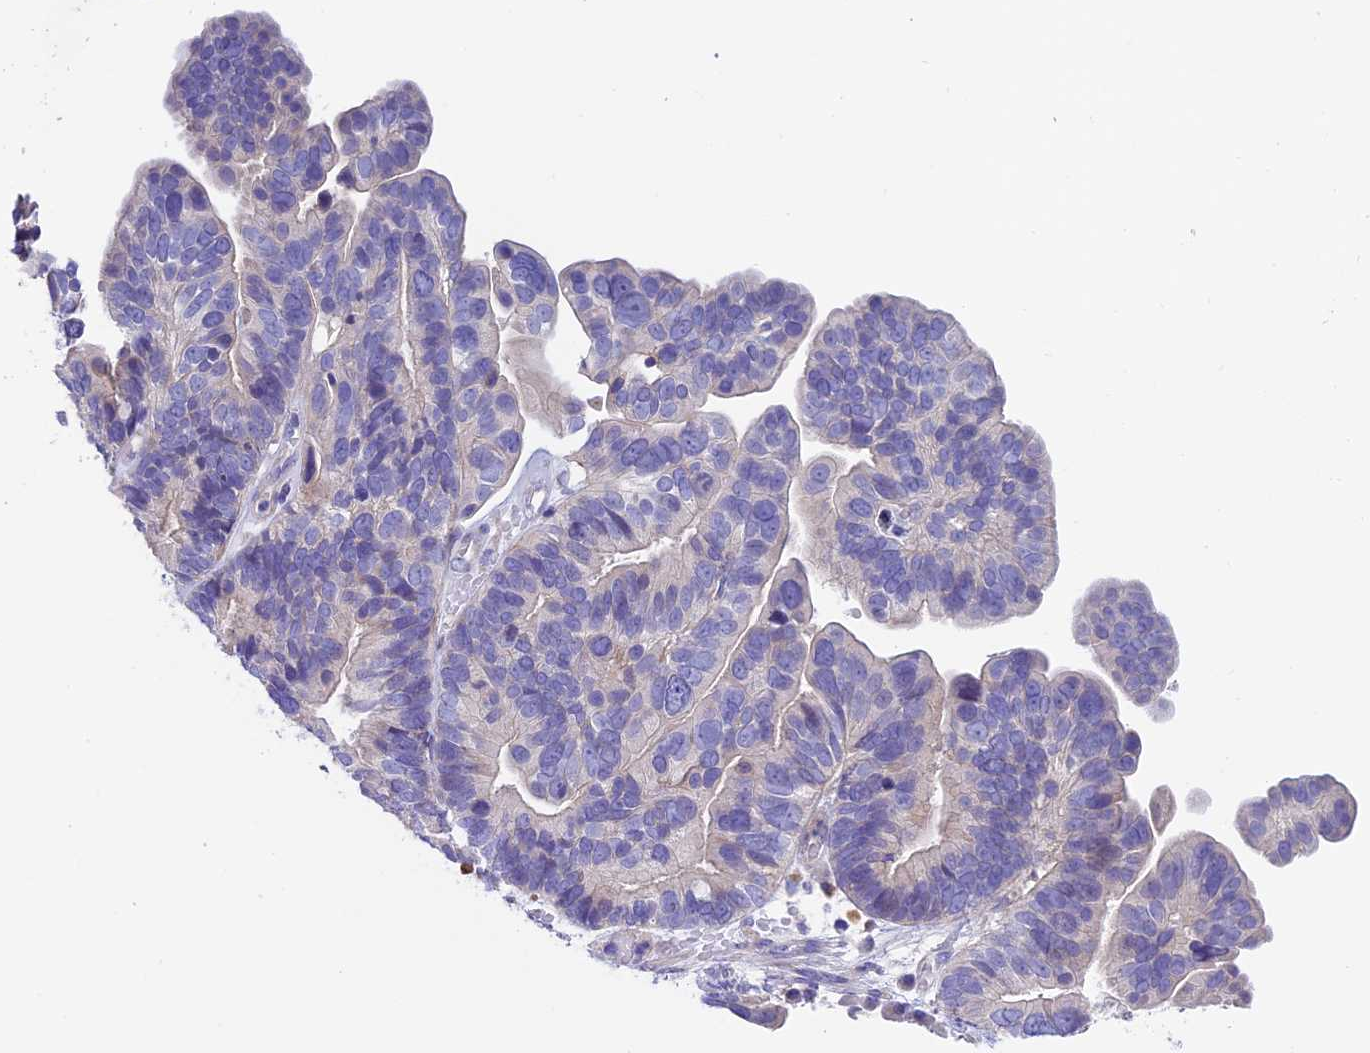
{"staining": {"intensity": "weak", "quantity": "<25%", "location": "cytoplasmic/membranous"}, "tissue": "ovarian cancer", "cell_type": "Tumor cells", "image_type": "cancer", "snomed": [{"axis": "morphology", "description": "Cystadenocarcinoma, serous, NOS"}, {"axis": "topography", "description": "Ovary"}], "caption": "Immunohistochemical staining of serous cystadenocarcinoma (ovarian) displays no significant staining in tumor cells. (Stains: DAB IHC with hematoxylin counter stain, Microscopy: brightfield microscopy at high magnification).", "gene": "FAM178B", "patient": {"sex": "female", "age": 56}}